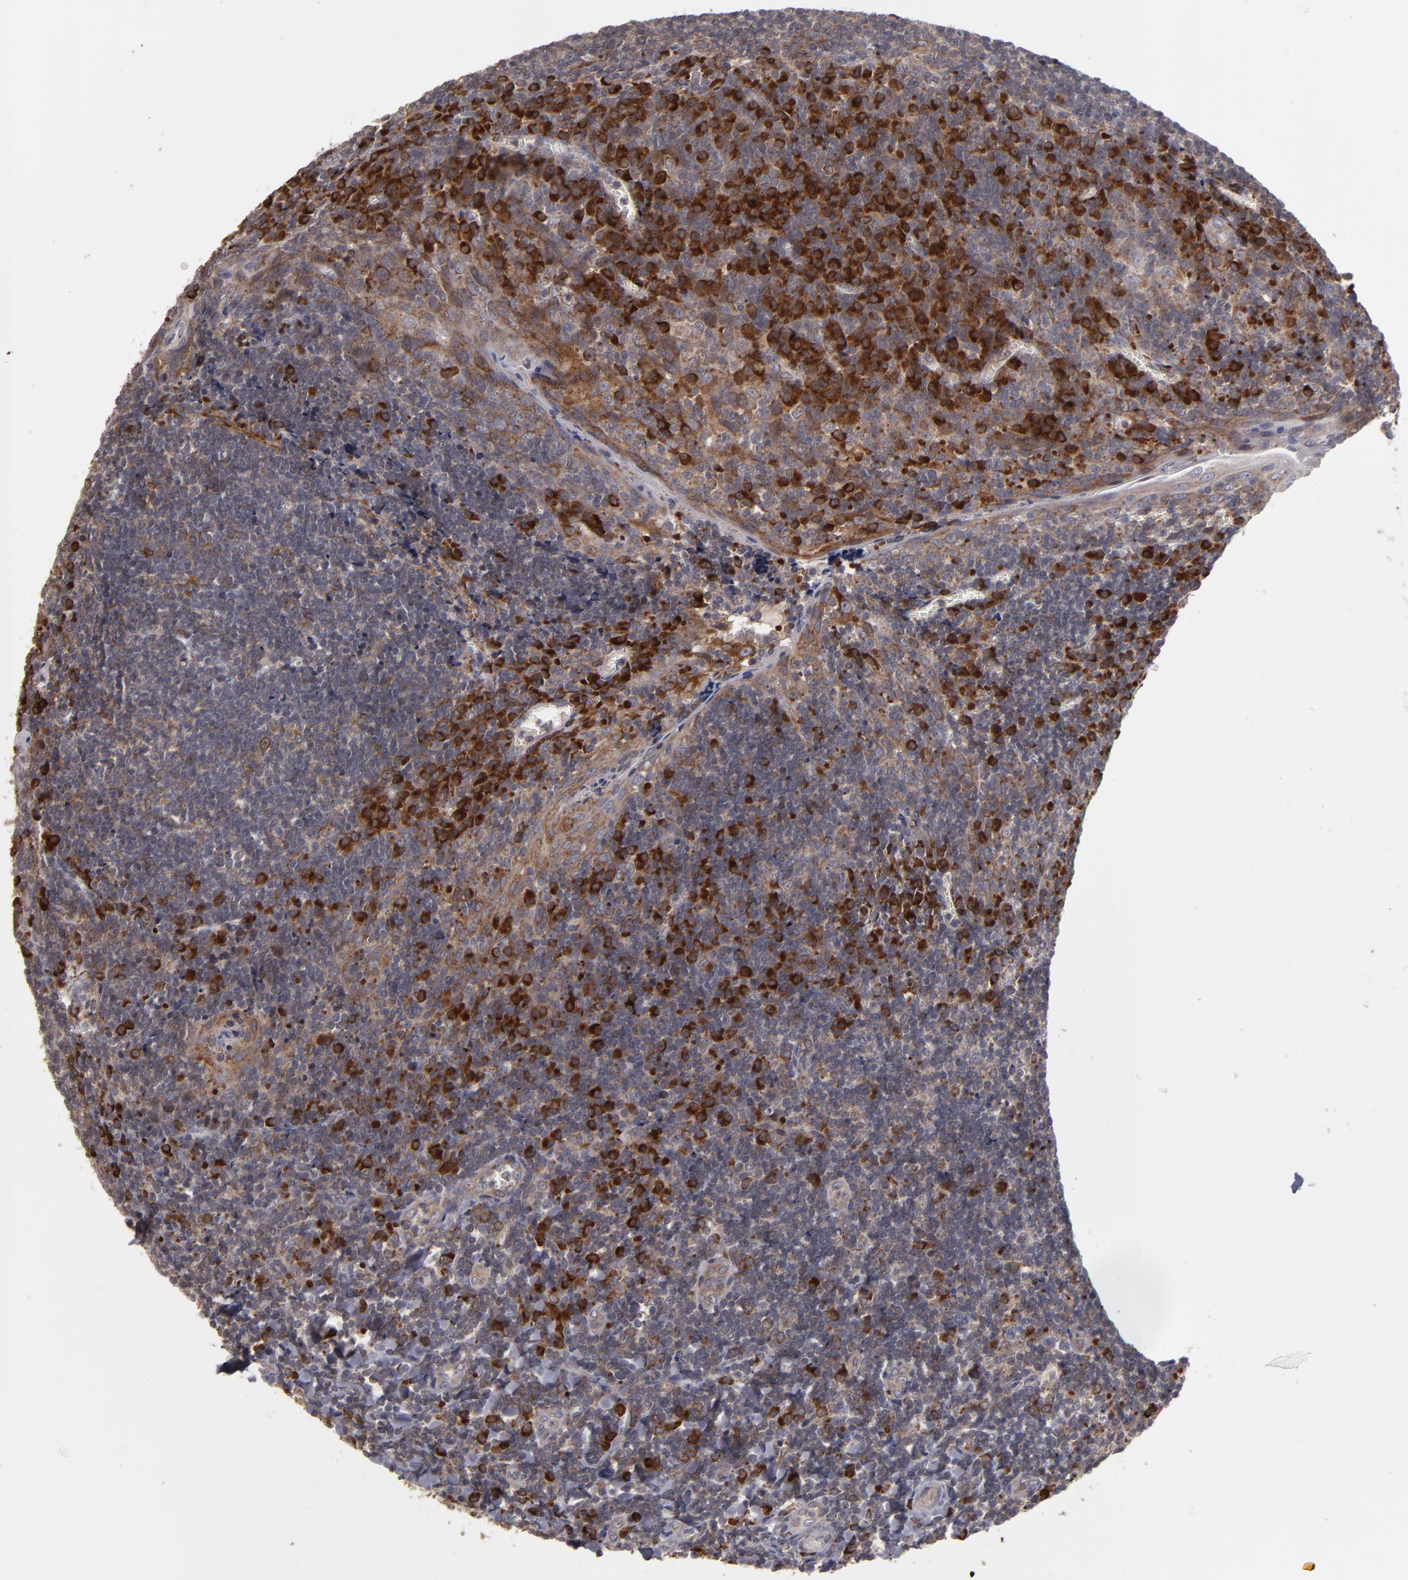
{"staining": {"intensity": "moderate", "quantity": ">75%", "location": "cytoplasmic/membranous"}, "tissue": "tonsil", "cell_type": "Germinal center cells", "image_type": "normal", "snomed": [{"axis": "morphology", "description": "Normal tissue, NOS"}, {"axis": "topography", "description": "Tonsil"}], "caption": "This photomicrograph demonstrates immunohistochemistry staining of benign human tonsil, with medium moderate cytoplasmic/membranous staining in about >75% of germinal center cells.", "gene": "SND1", "patient": {"sex": "male", "age": 20}}